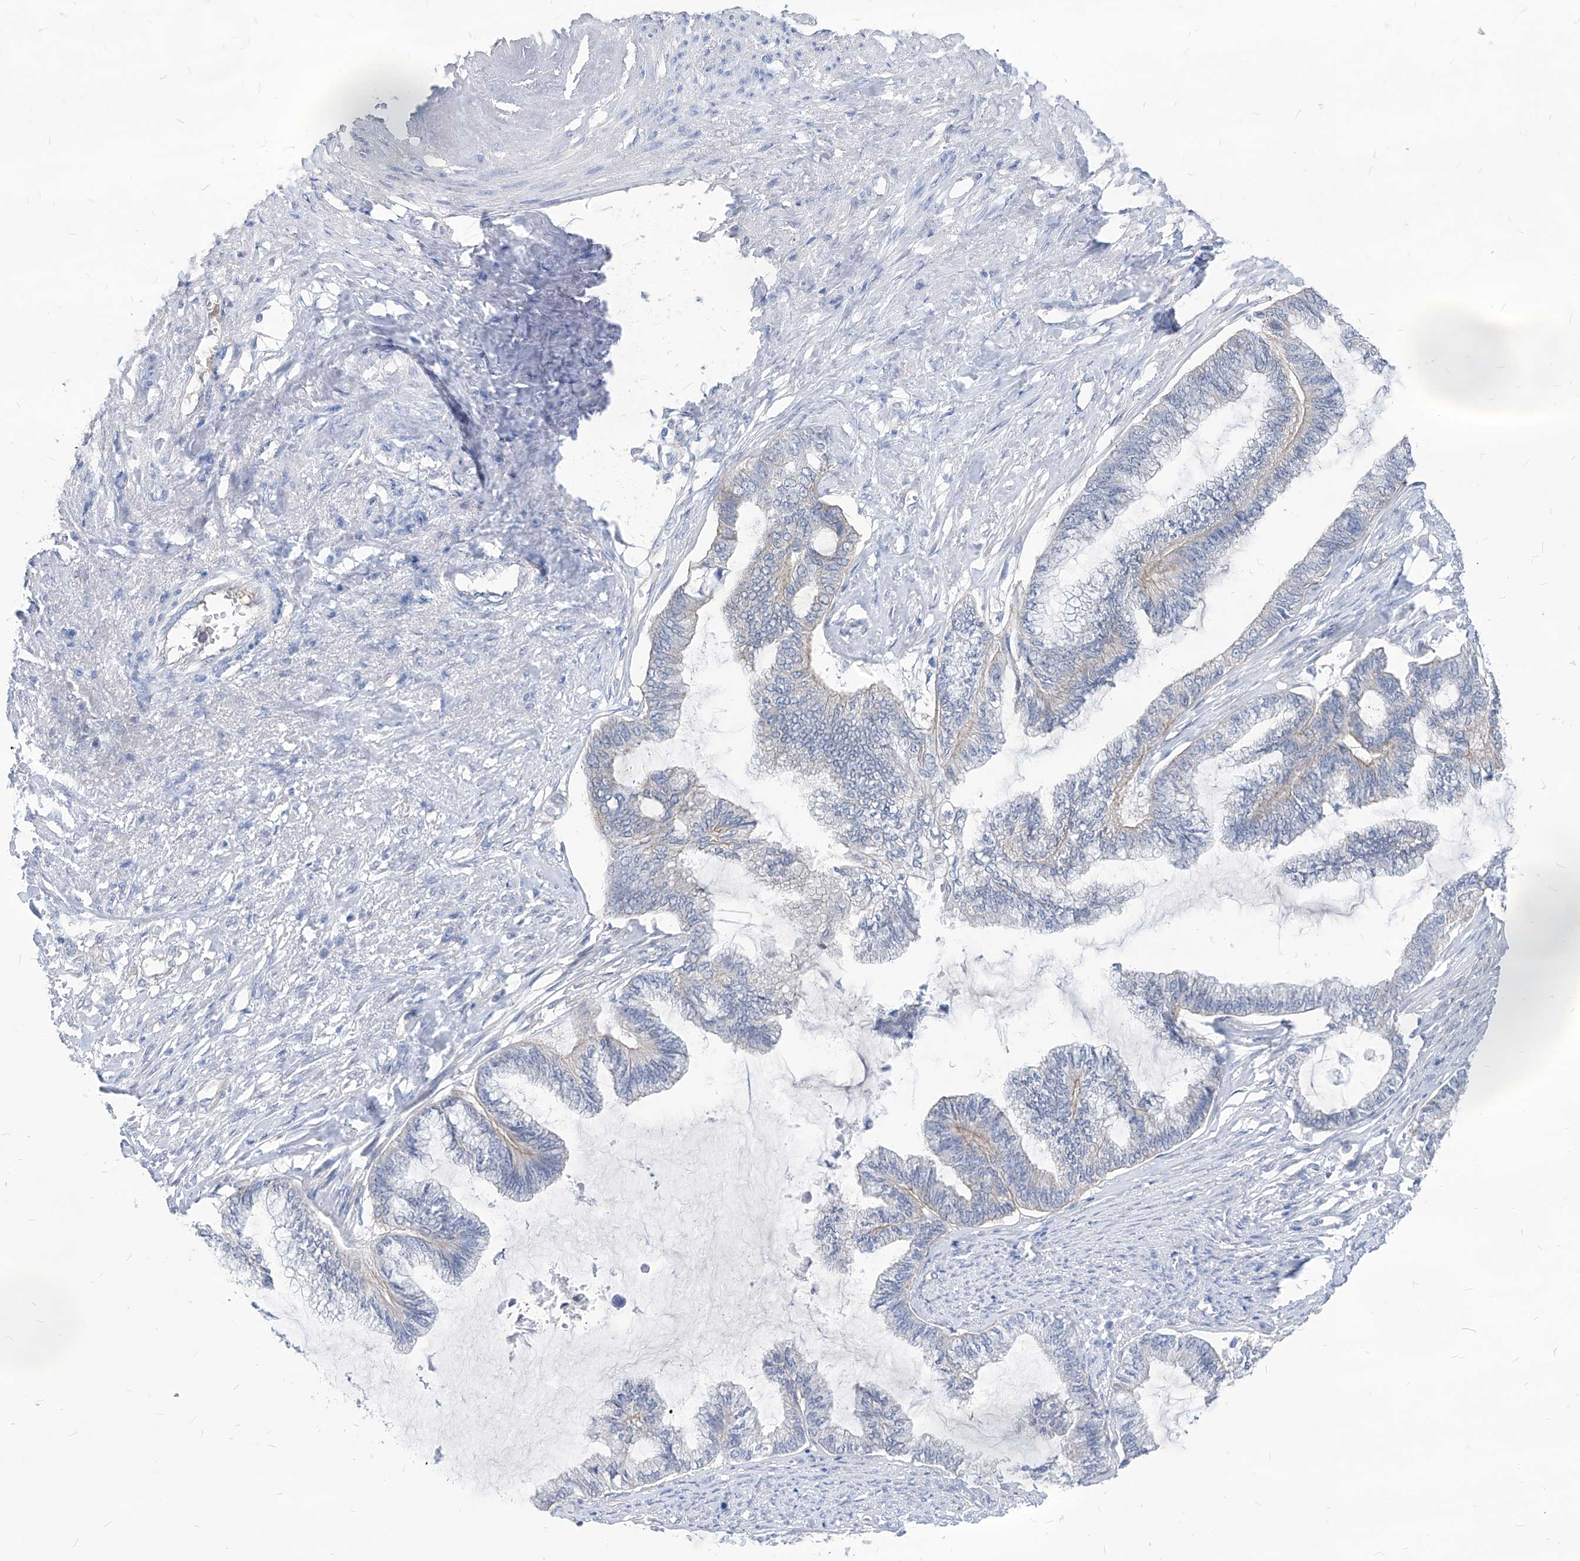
{"staining": {"intensity": "negative", "quantity": "none", "location": "none"}, "tissue": "endometrial cancer", "cell_type": "Tumor cells", "image_type": "cancer", "snomed": [{"axis": "morphology", "description": "Adenocarcinoma, NOS"}, {"axis": "topography", "description": "Endometrium"}], "caption": "Immunohistochemistry image of endometrial adenocarcinoma stained for a protein (brown), which shows no staining in tumor cells.", "gene": "AKAP10", "patient": {"sex": "female", "age": 86}}